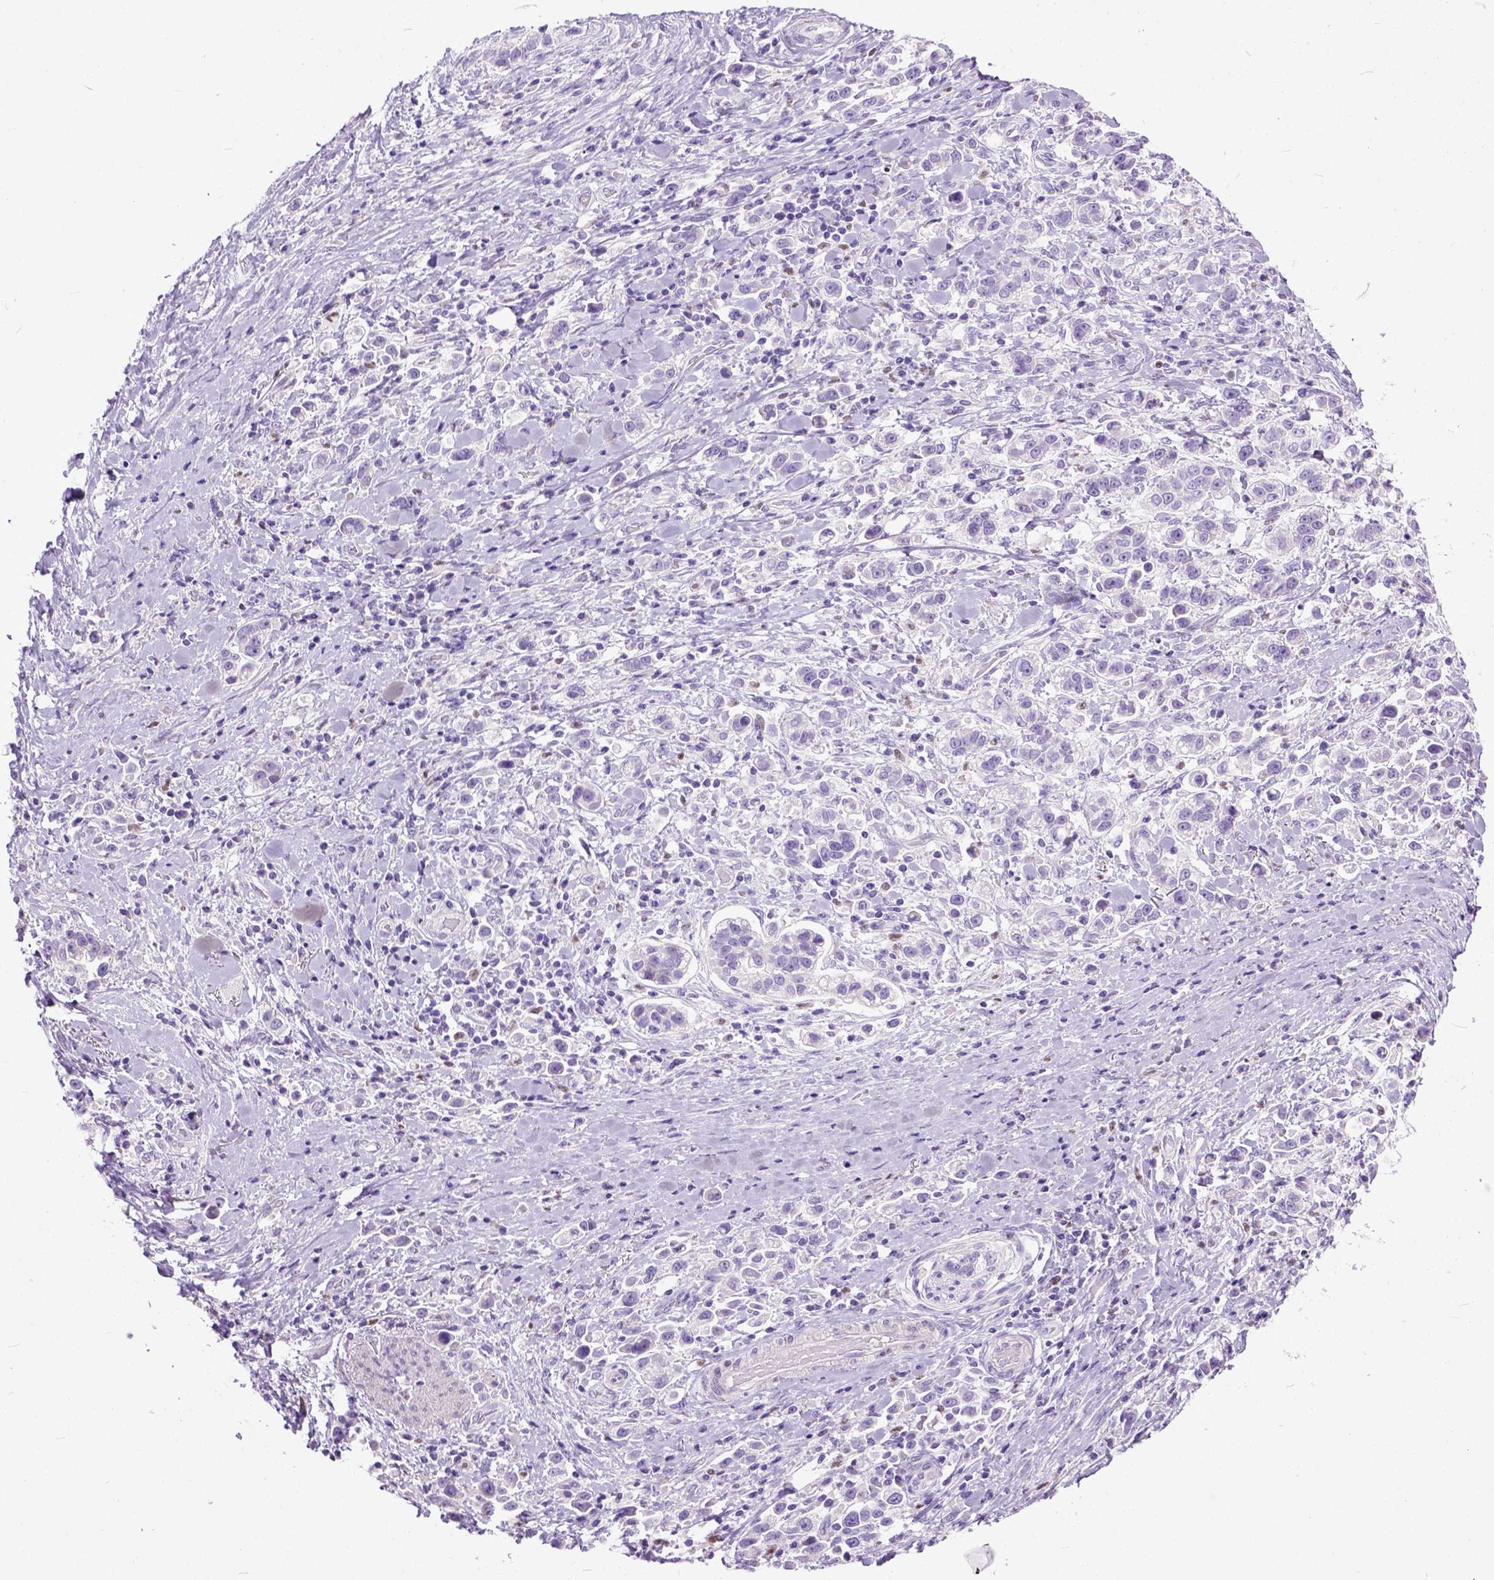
{"staining": {"intensity": "negative", "quantity": "none", "location": "none"}, "tissue": "stomach cancer", "cell_type": "Tumor cells", "image_type": "cancer", "snomed": [{"axis": "morphology", "description": "Adenocarcinoma, NOS"}, {"axis": "topography", "description": "Stomach"}], "caption": "Immunohistochemical staining of human stomach cancer displays no significant expression in tumor cells.", "gene": "CRB1", "patient": {"sex": "male", "age": 93}}